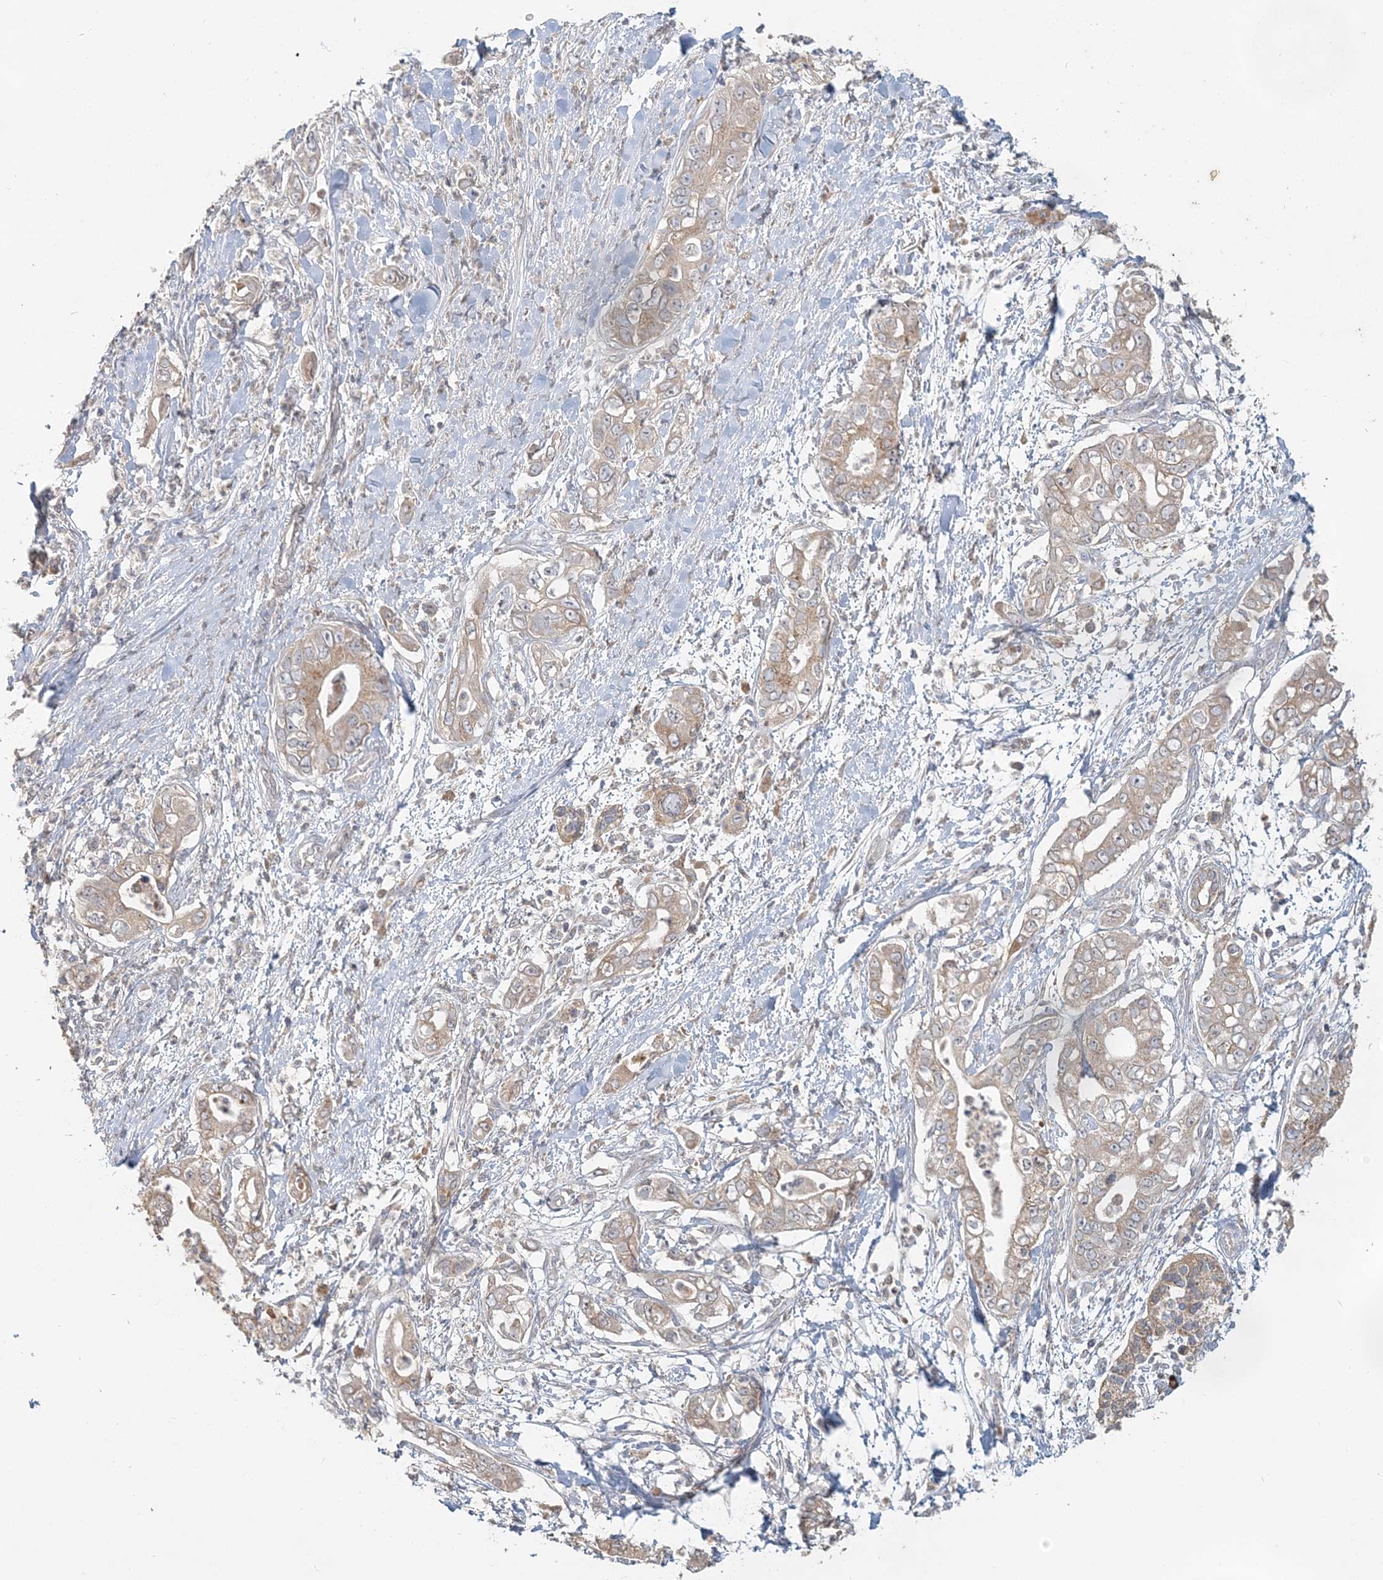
{"staining": {"intensity": "weak", "quantity": ">75%", "location": "cytoplasmic/membranous"}, "tissue": "pancreatic cancer", "cell_type": "Tumor cells", "image_type": "cancer", "snomed": [{"axis": "morphology", "description": "Adenocarcinoma, NOS"}, {"axis": "topography", "description": "Pancreas"}], "caption": "Brown immunohistochemical staining in human adenocarcinoma (pancreatic) shows weak cytoplasmic/membranous staining in about >75% of tumor cells.", "gene": "RAB14", "patient": {"sex": "female", "age": 78}}